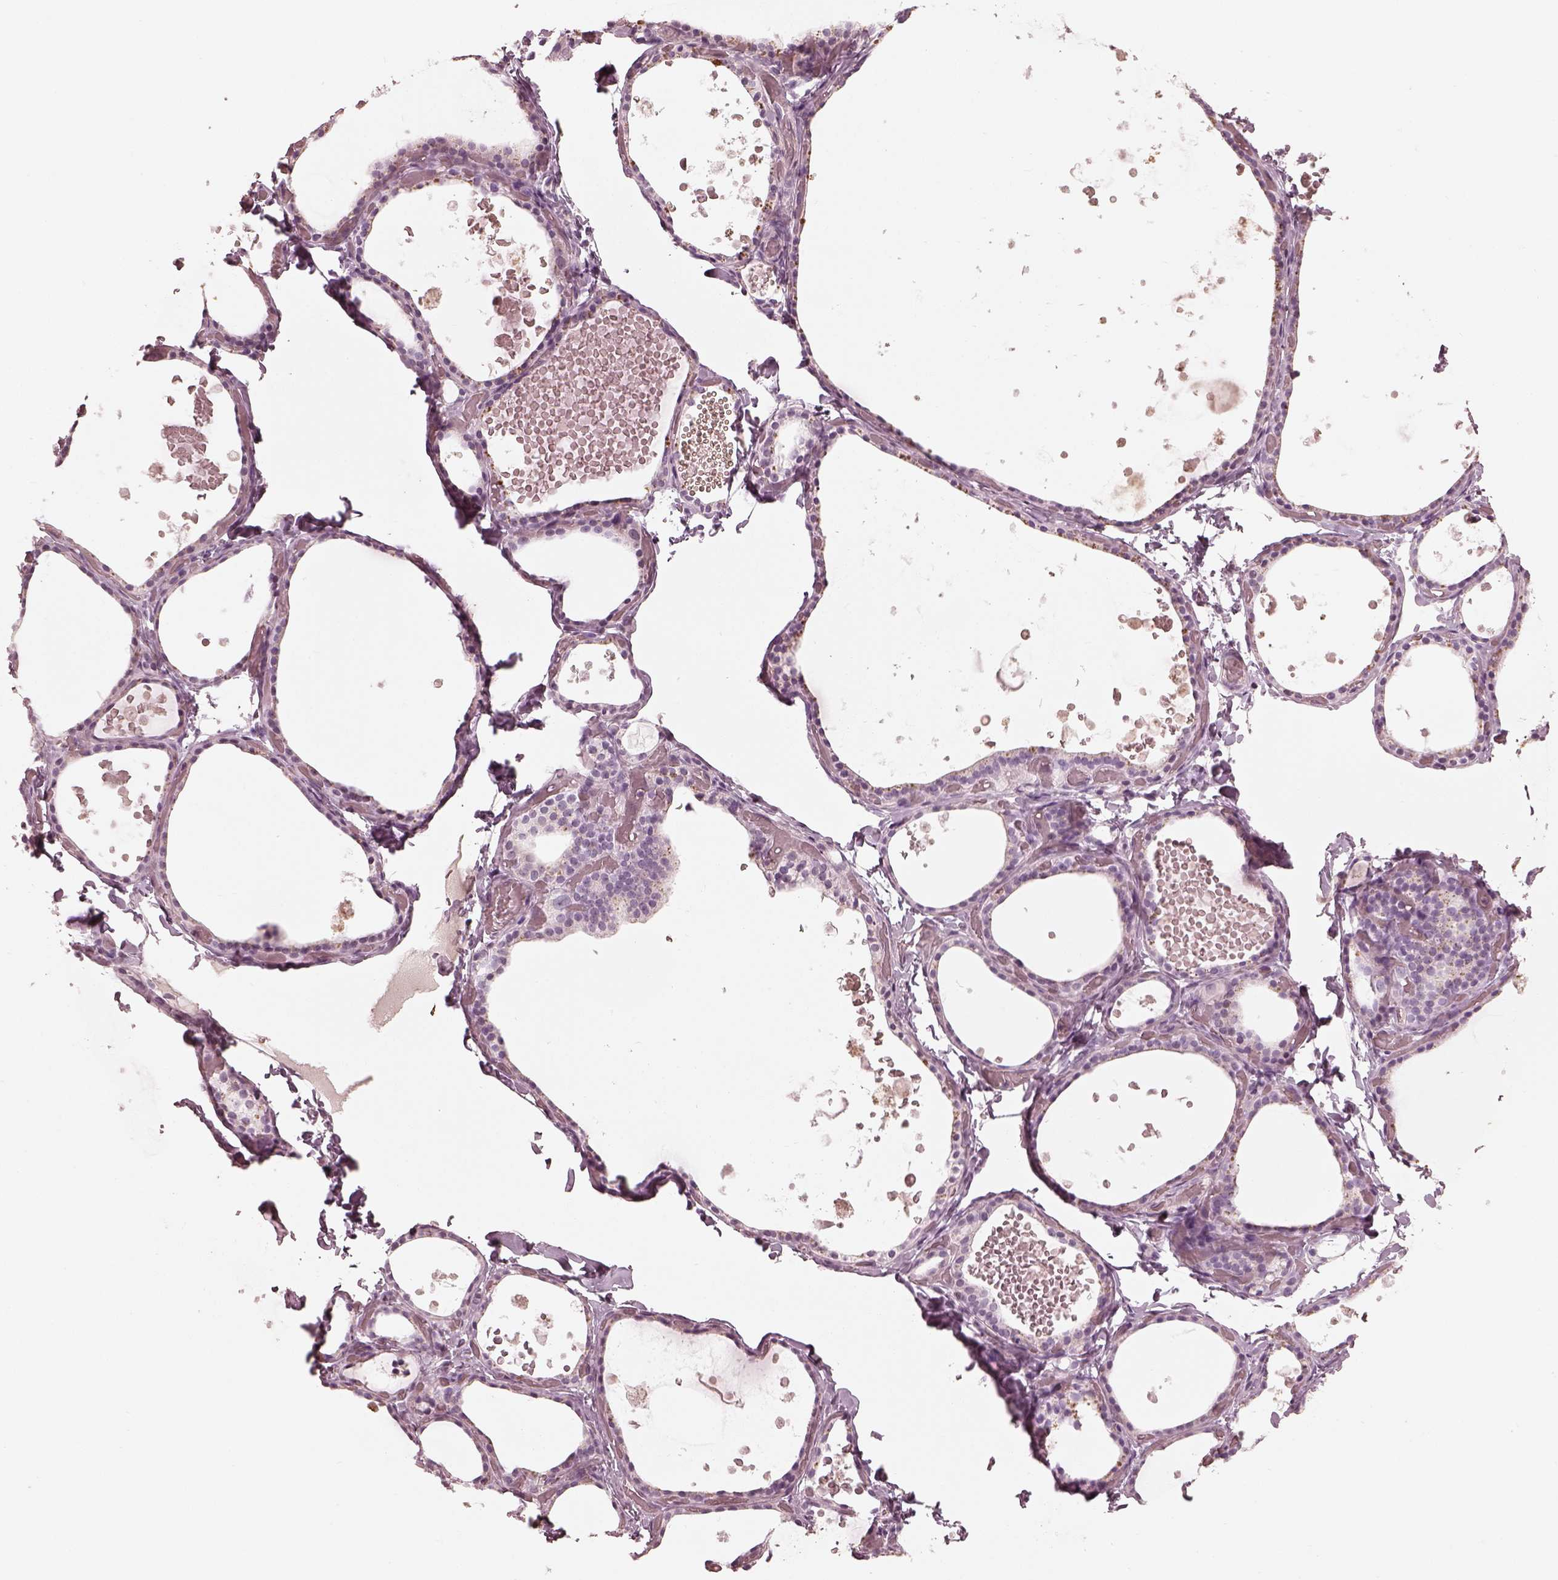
{"staining": {"intensity": "negative", "quantity": "none", "location": "none"}, "tissue": "thyroid gland", "cell_type": "Glandular cells", "image_type": "normal", "snomed": [{"axis": "morphology", "description": "Normal tissue, NOS"}, {"axis": "topography", "description": "Thyroid gland"}], "caption": "DAB immunohistochemical staining of normal thyroid gland shows no significant positivity in glandular cells. Nuclei are stained in blue.", "gene": "ADRB3", "patient": {"sex": "female", "age": 56}}